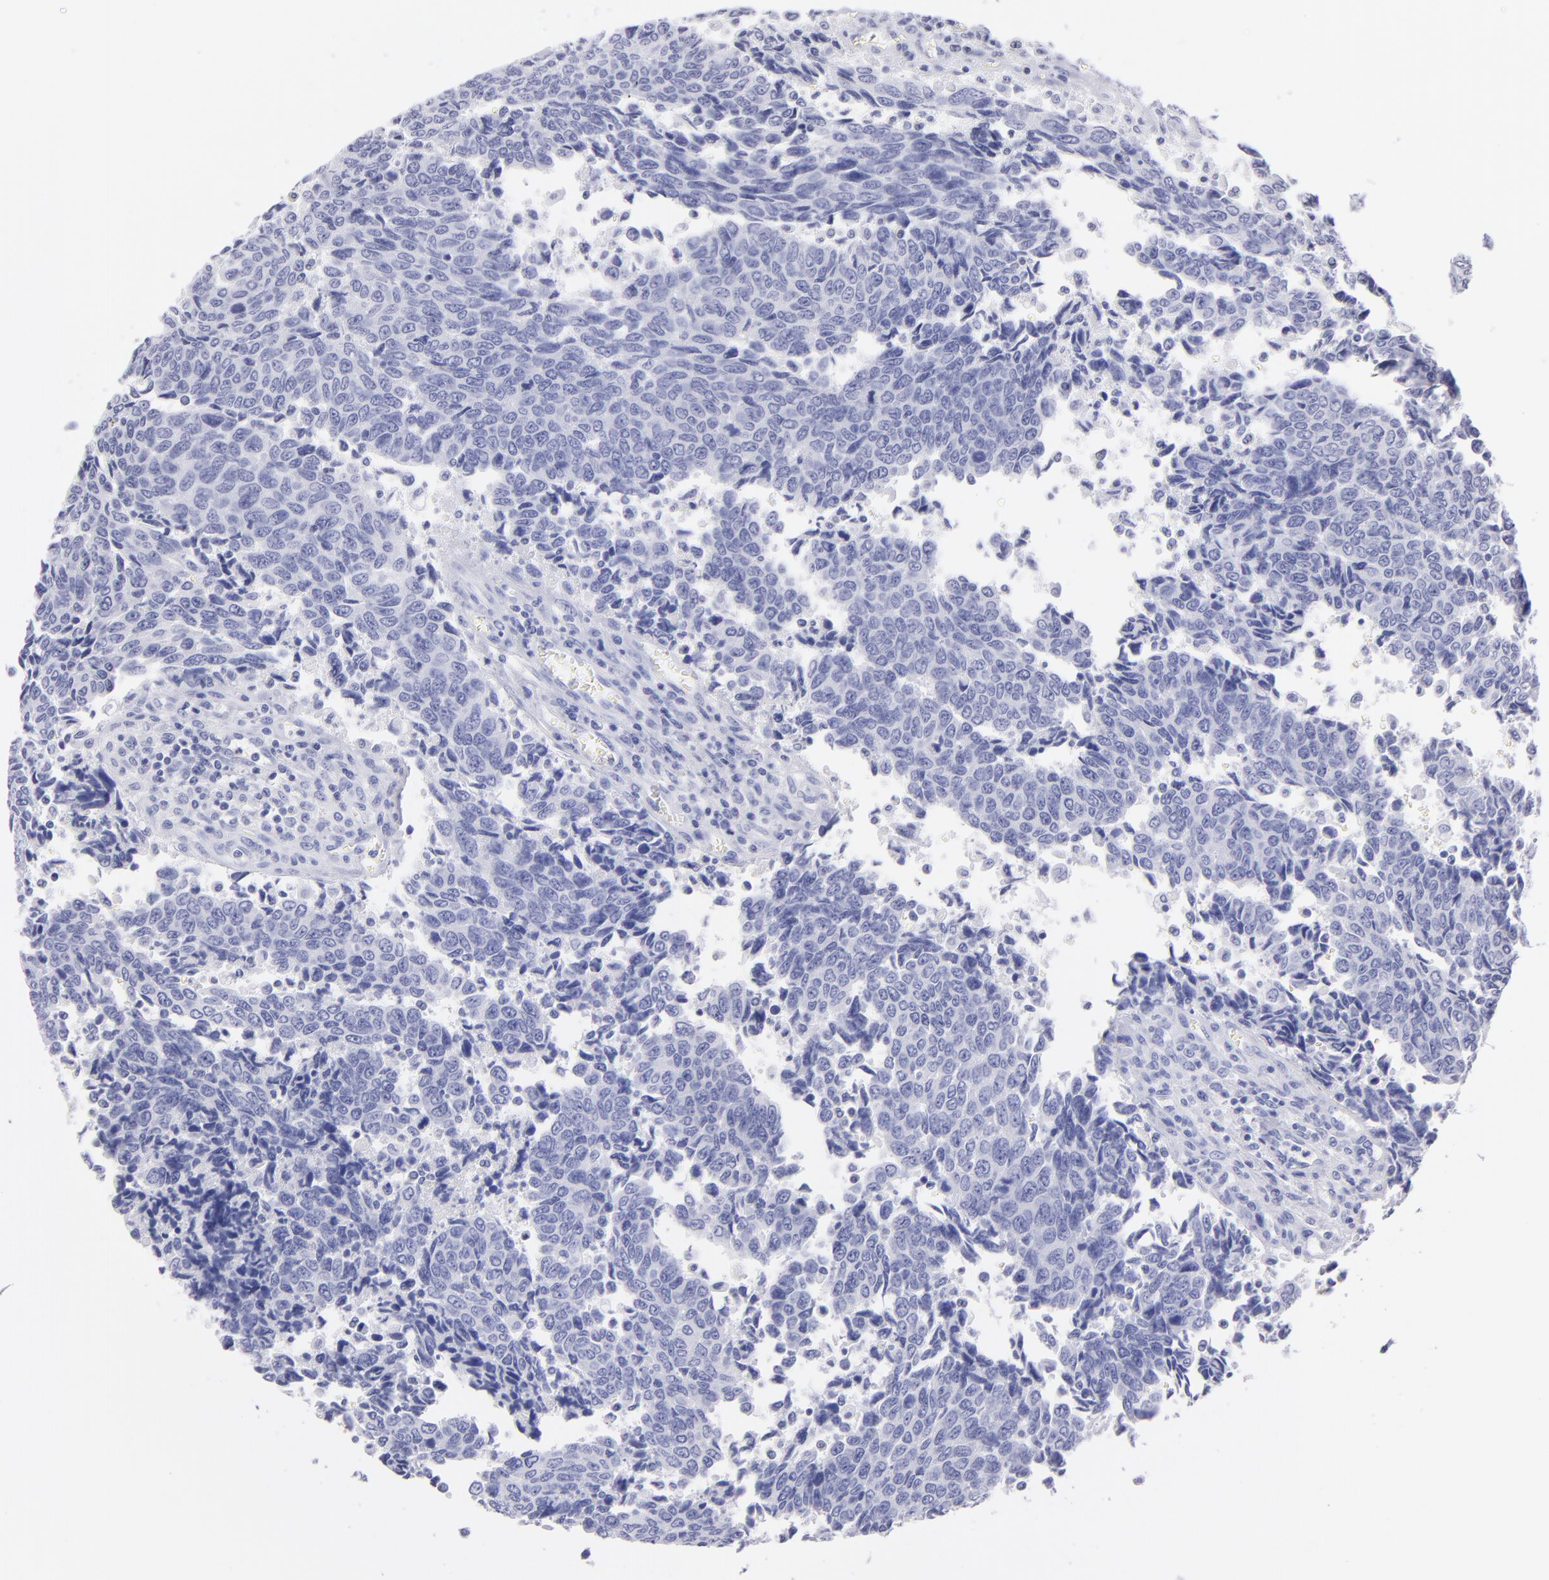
{"staining": {"intensity": "negative", "quantity": "none", "location": "none"}, "tissue": "urothelial cancer", "cell_type": "Tumor cells", "image_type": "cancer", "snomed": [{"axis": "morphology", "description": "Urothelial carcinoma, High grade"}, {"axis": "topography", "description": "Urinary bladder"}], "caption": "Immunohistochemistry (IHC) of human urothelial carcinoma (high-grade) displays no staining in tumor cells.", "gene": "PRPH", "patient": {"sex": "male", "age": 86}}